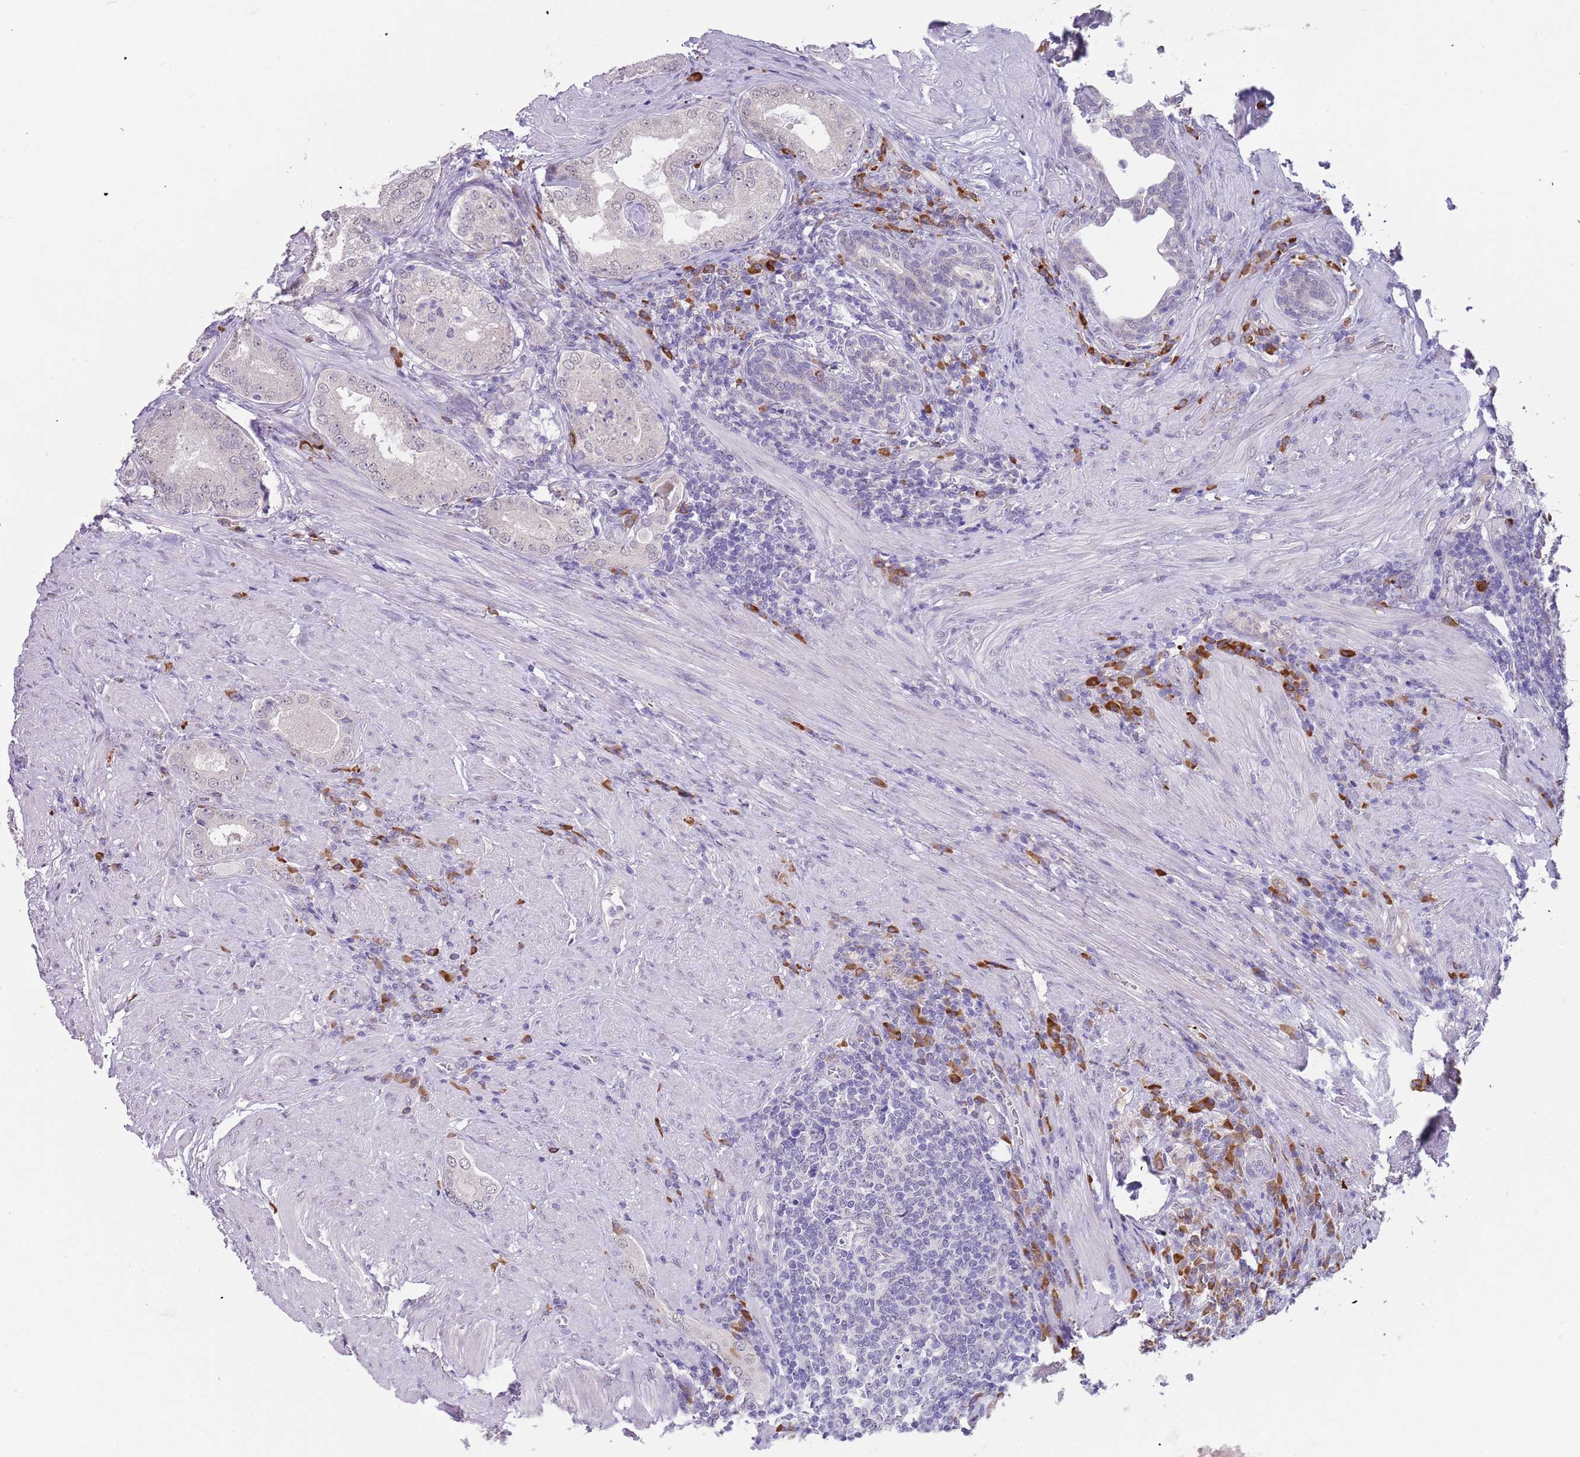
{"staining": {"intensity": "negative", "quantity": "none", "location": "none"}, "tissue": "prostate cancer", "cell_type": "Tumor cells", "image_type": "cancer", "snomed": [{"axis": "morphology", "description": "Adenocarcinoma, Low grade"}, {"axis": "topography", "description": "Prostate"}], "caption": "IHC histopathology image of prostate cancer (low-grade adenocarcinoma) stained for a protein (brown), which displays no positivity in tumor cells.", "gene": "TNRC6C", "patient": {"sex": "male", "age": 68}}